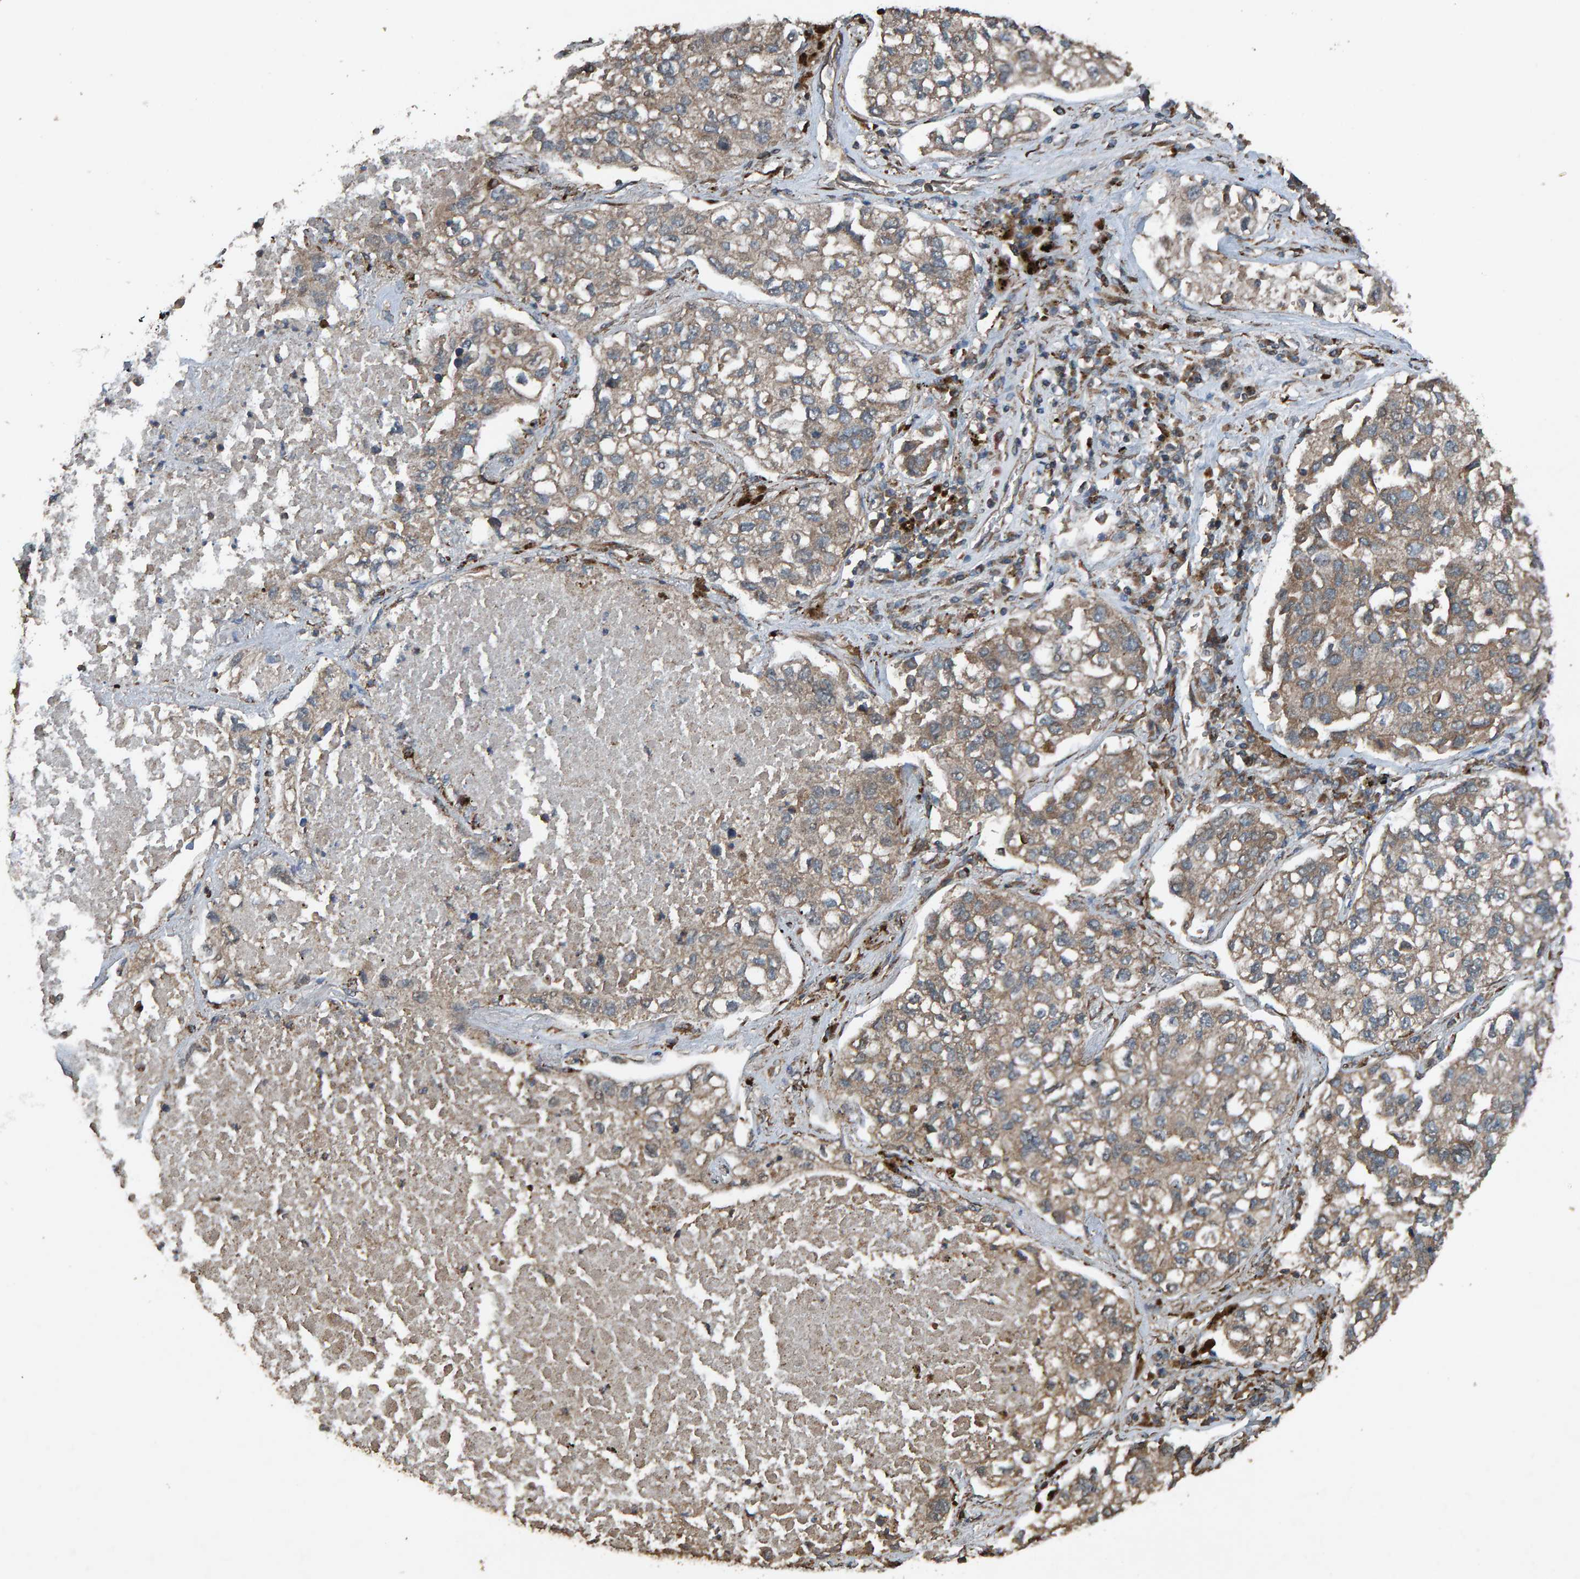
{"staining": {"intensity": "weak", "quantity": ">75%", "location": "cytoplasmic/membranous"}, "tissue": "lung cancer", "cell_type": "Tumor cells", "image_type": "cancer", "snomed": [{"axis": "morphology", "description": "Inflammation, NOS"}, {"axis": "morphology", "description": "Adenocarcinoma, NOS"}, {"axis": "topography", "description": "Lung"}], "caption": "Immunohistochemistry (IHC) staining of adenocarcinoma (lung), which reveals low levels of weak cytoplasmic/membranous positivity in about >75% of tumor cells indicating weak cytoplasmic/membranous protein expression. The staining was performed using DAB (brown) for protein detection and nuclei were counterstained in hematoxylin (blue).", "gene": "DUS1L", "patient": {"sex": "male", "age": 63}}